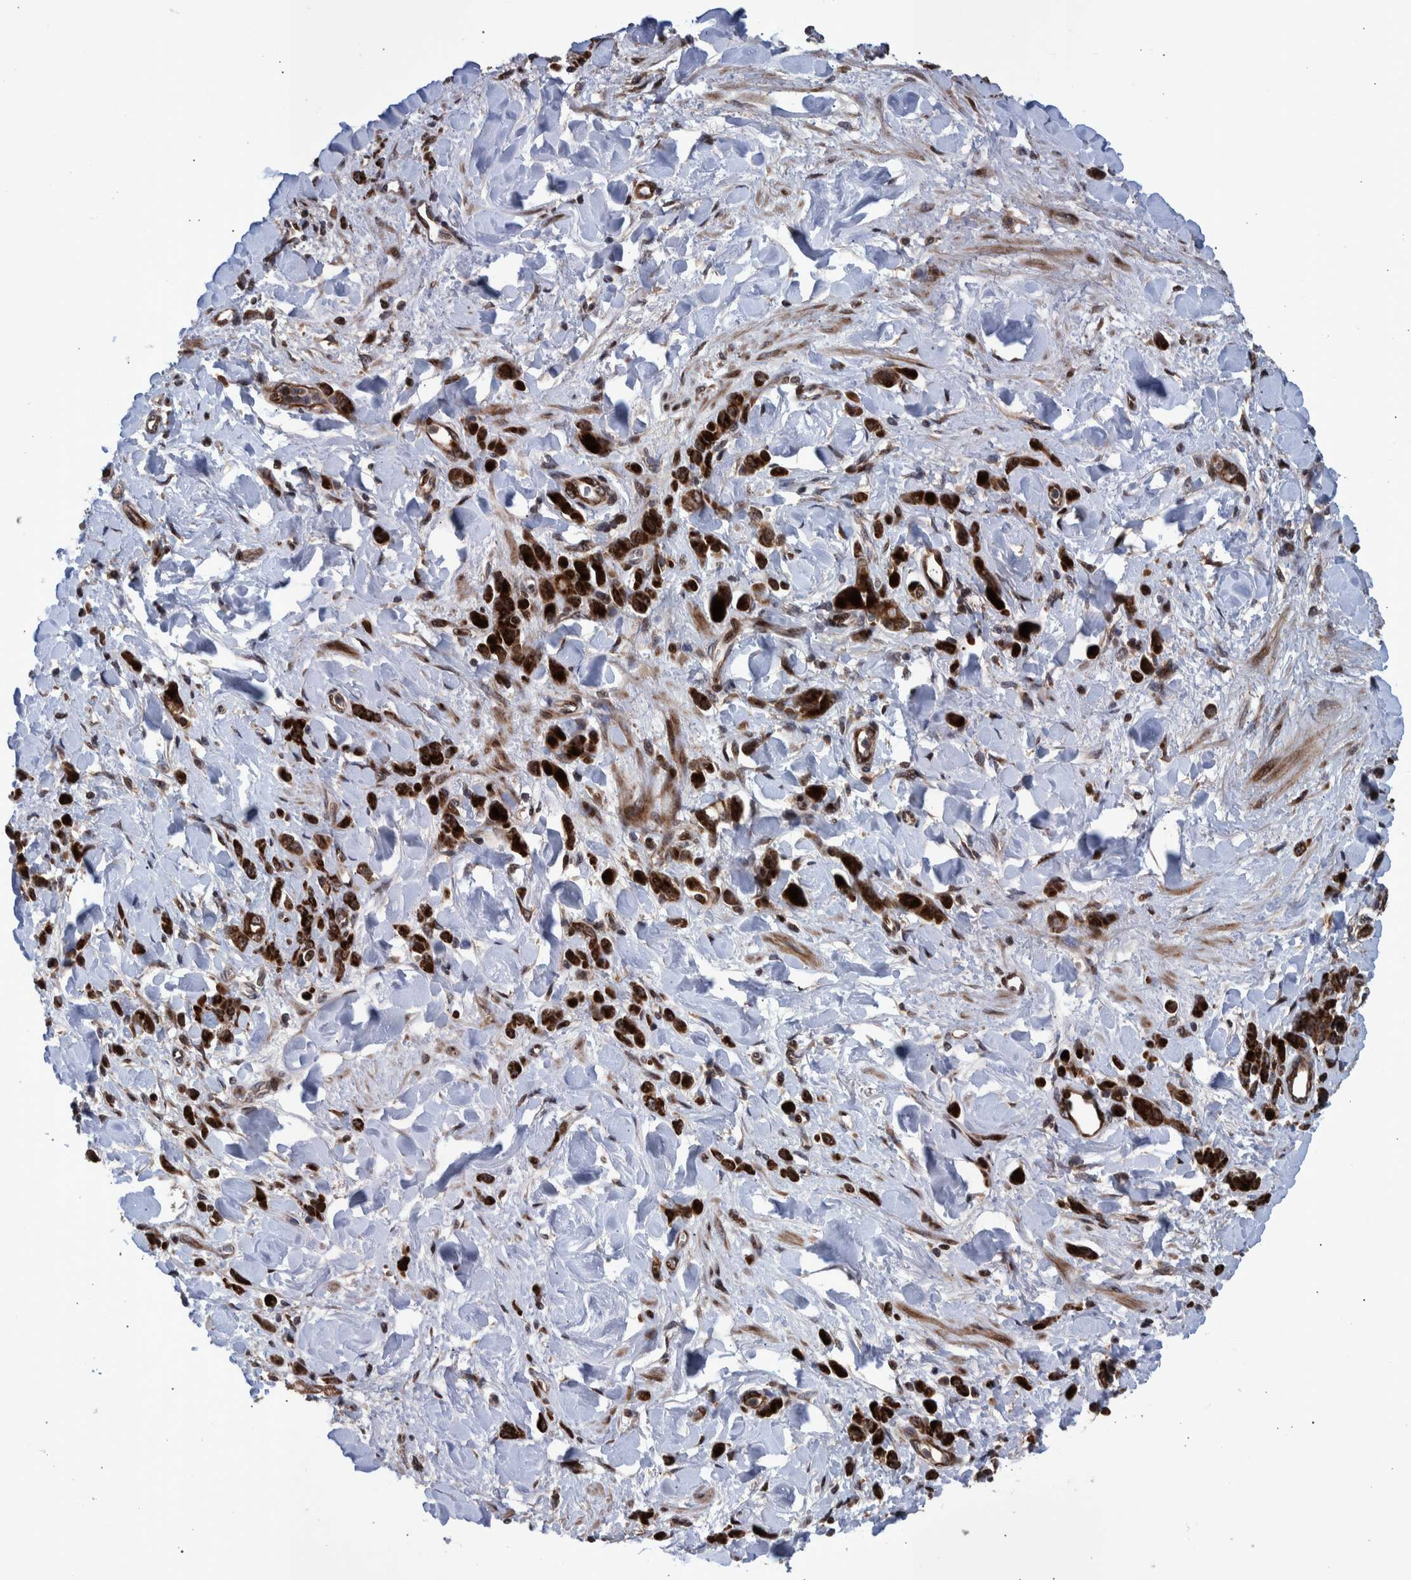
{"staining": {"intensity": "strong", "quantity": ">75%", "location": "cytoplasmic/membranous,nuclear"}, "tissue": "stomach cancer", "cell_type": "Tumor cells", "image_type": "cancer", "snomed": [{"axis": "morphology", "description": "Normal tissue, NOS"}, {"axis": "morphology", "description": "Adenocarcinoma, NOS"}, {"axis": "topography", "description": "Stomach"}], "caption": "A high amount of strong cytoplasmic/membranous and nuclear positivity is identified in approximately >75% of tumor cells in adenocarcinoma (stomach) tissue. (Stains: DAB (3,3'-diaminobenzidine) in brown, nuclei in blue, Microscopy: brightfield microscopy at high magnification).", "gene": "SHISA6", "patient": {"sex": "male", "age": 82}}